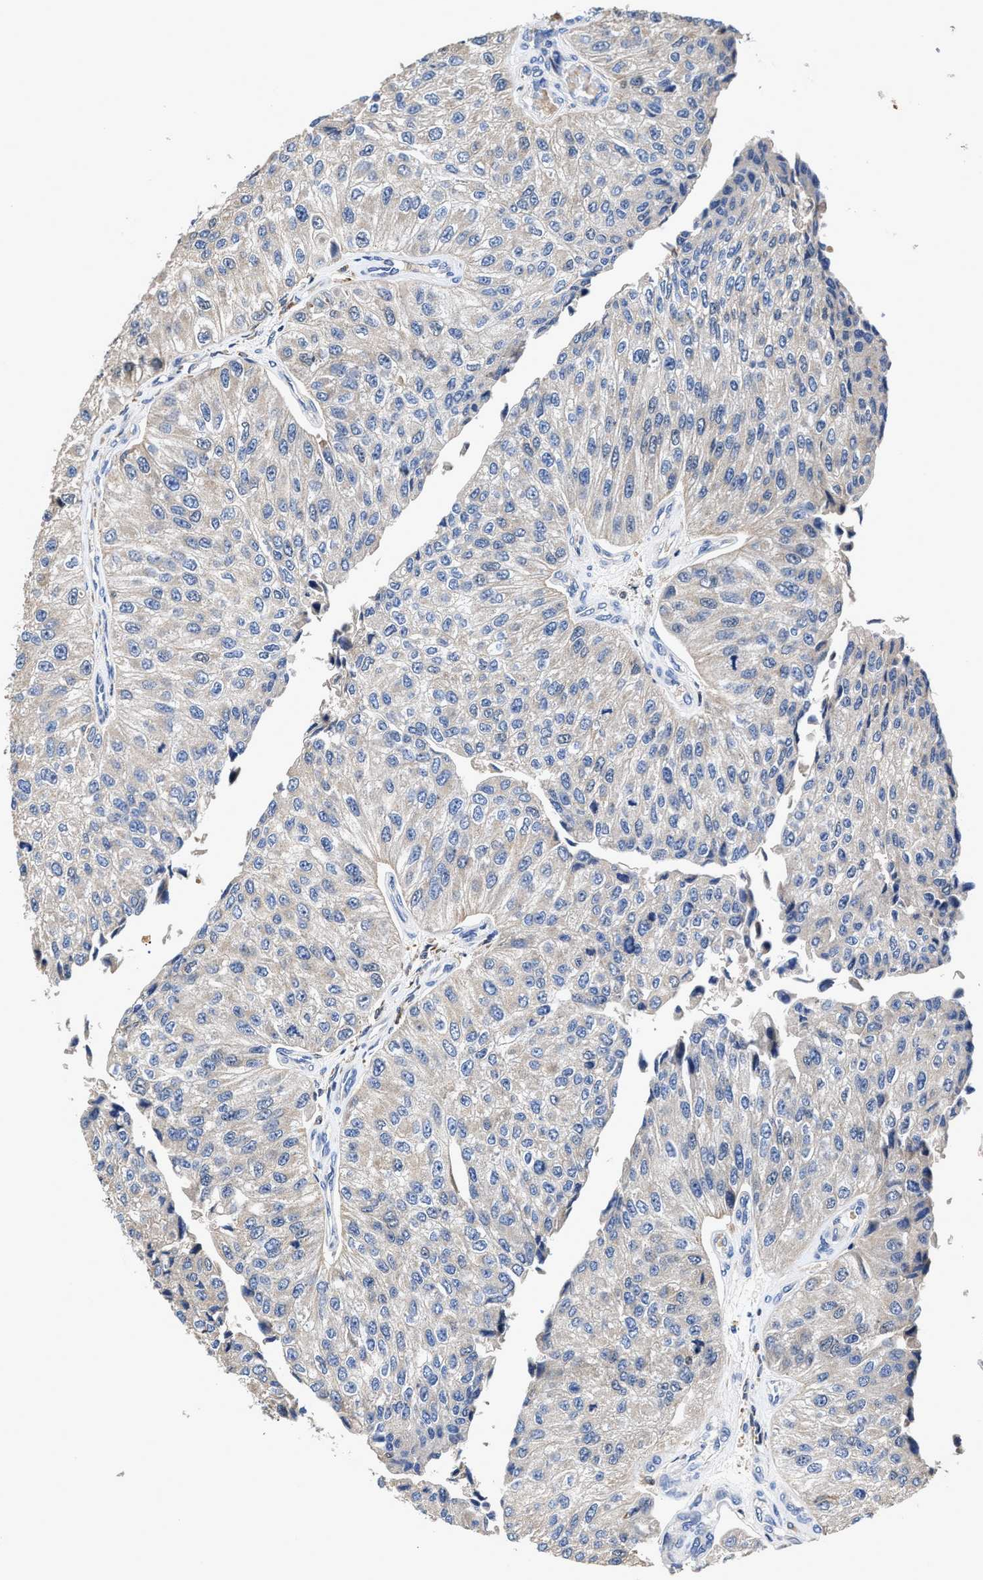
{"staining": {"intensity": "negative", "quantity": "none", "location": "none"}, "tissue": "urothelial cancer", "cell_type": "Tumor cells", "image_type": "cancer", "snomed": [{"axis": "morphology", "description": "Urothelial carcinoma, High grade"}, {"axis": "topography", "description": "Kidney"}, {"axis": "topography", "description": "Urinary bladder"}], "caption": "This is an immunohistochemistry (IHC) histopathology image of urothelial cancer. There is no staining in tumor cells.", "gene": "RGS10", "patient": {"sex": "male", "age": 77}}